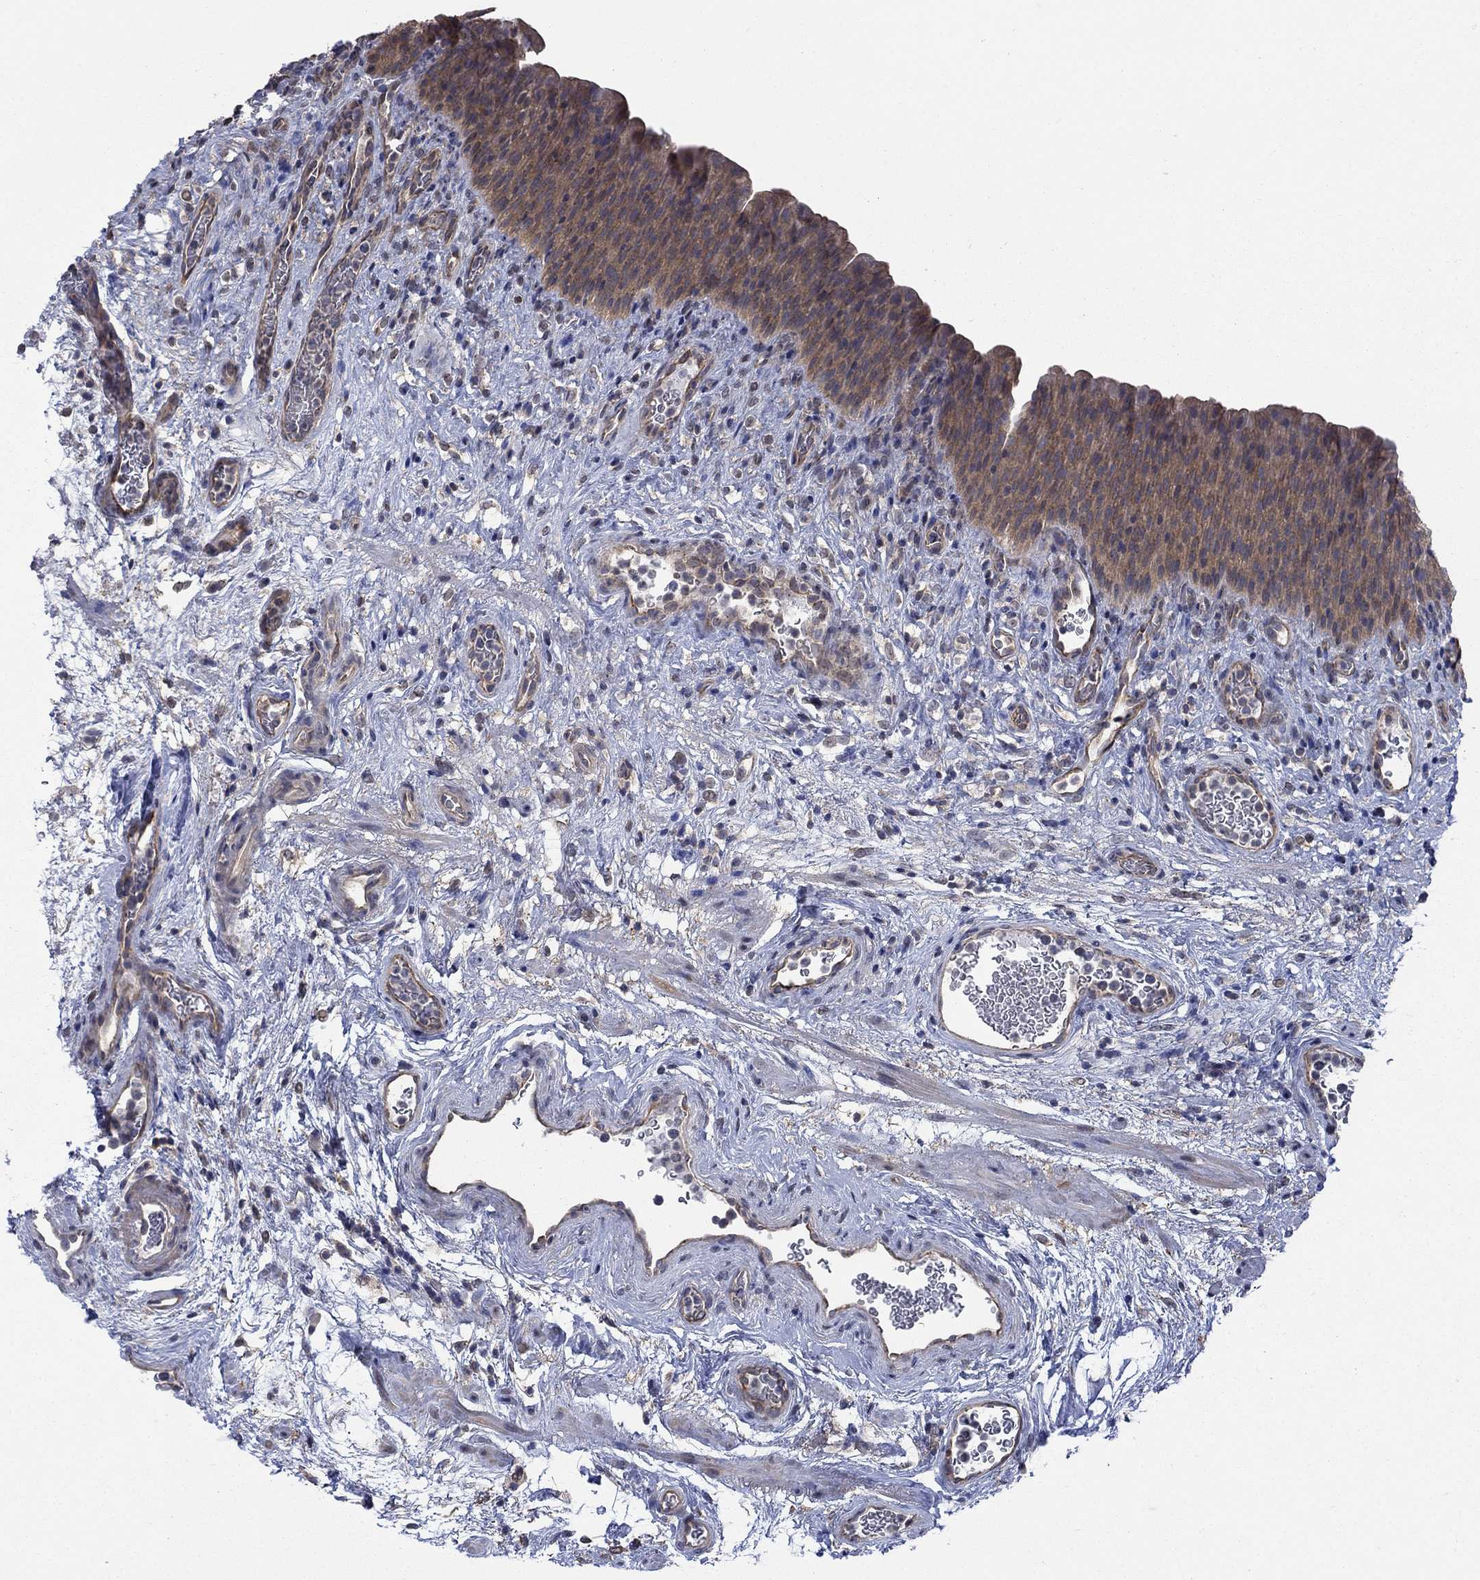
{"staining": {"intensity": "moderate", "quantity": "25%-75%", "location": "cytoplasmic/membranous"}, "tissue": "urinary bladder", "cell_type": "Urothelial cells", "image_type": "normal", "snomed": [{"axis": "morphology", "description": "Normal tissue, NOS"}, {"axis": "topography", "description": "Urinary bladder"}], "caption": "Immunohistochemistry (IHC) (DAB (3,3'-diaminobenzidine)) staining of normal urinary bladder displays moderate cytoplasmic/membranous protein expression in about 25%-75% of urothelial cells.", "gene": "PDZD2", "patient": {"sex": "male", "age": 76}}